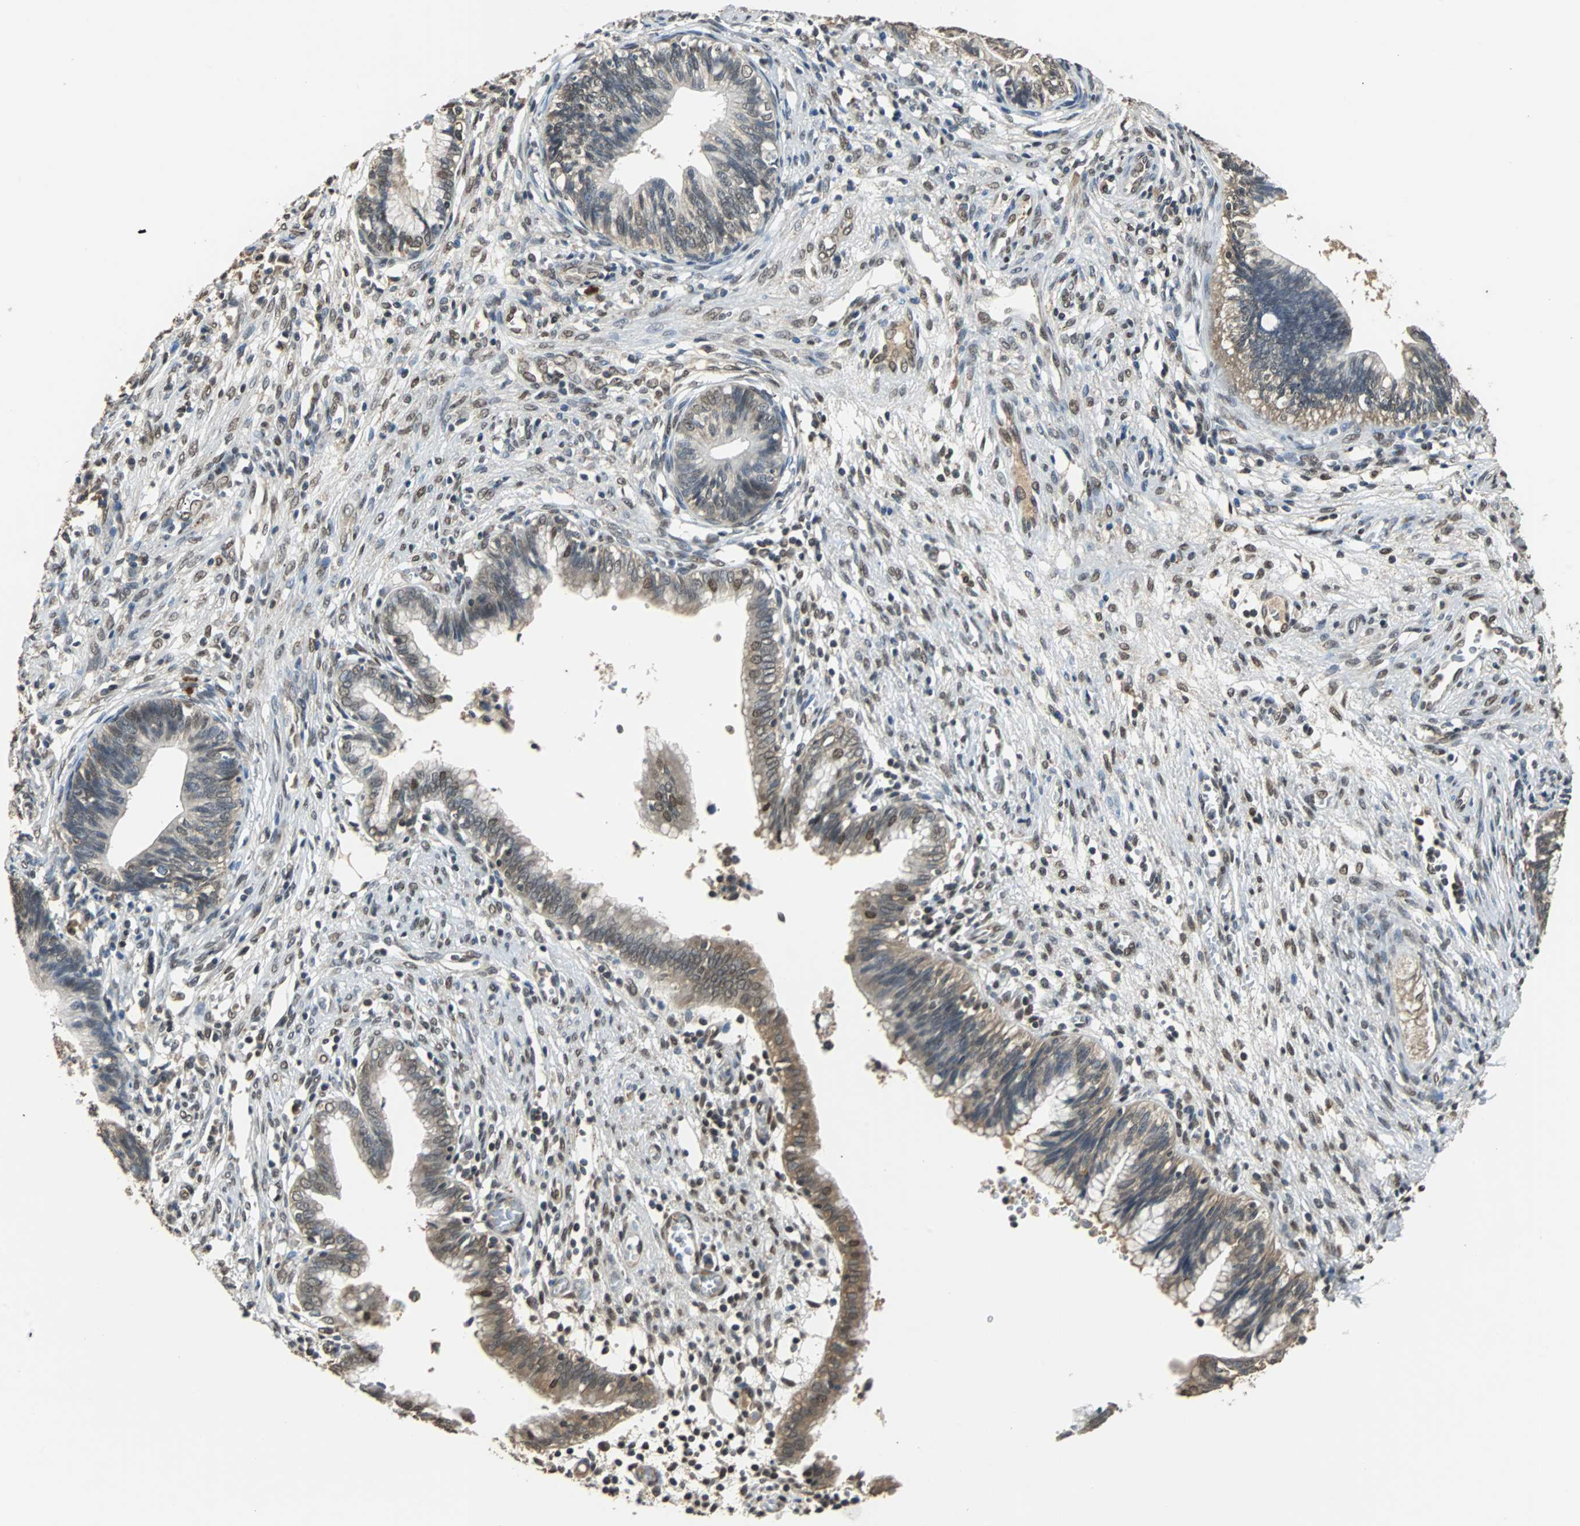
{"staining": {"intensity": "weak", "quantity": ">75%", "location": "cytoplasmic/membranous"}, "tissue": "cervical cancer", "cell_type": "Tumor cells", "image_type": "cancer", "snomed": [{"axis": "morphology", "description": "Adenocarcinoma, NOS"}, {"axis": "topography", "description": "Cervix"}], "caption": "Immunohistochemistry staining of cervical cancer (adenocarcinoma), which shows low levels of weak cytoplasmic/membranous staining in approximately >75% of tumor cells indicating weak cytoplasmic/membranous protein positivity. The staining was performed using DAB (3,3'-diaminobenzidine) (brown) for protein detection and nuclei were counterstained in hematoxylin (blue).", "gene": "PHC1", "patient": {"sex": "female", "age": 44}}